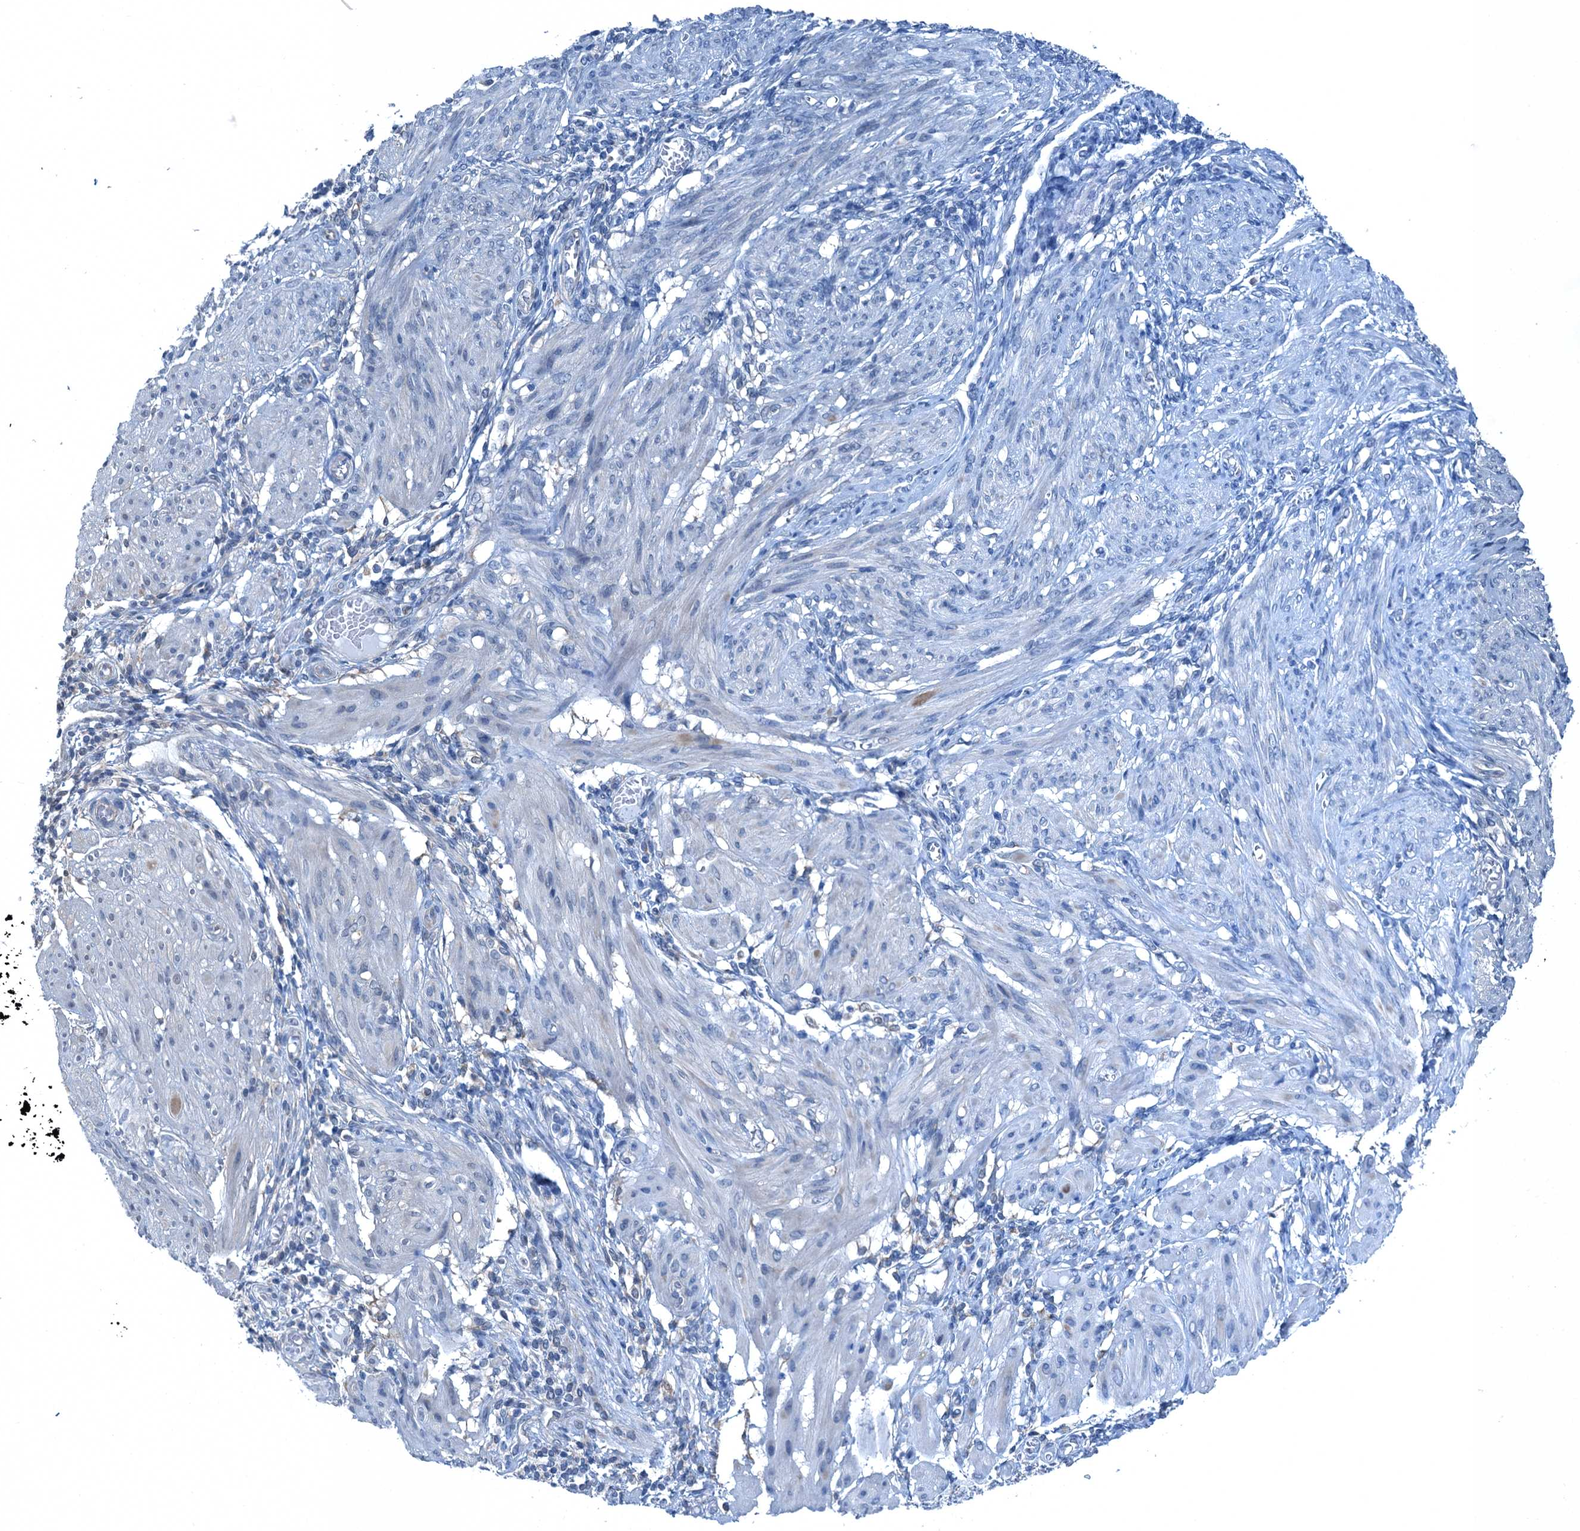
{"staining": {"intensity": "weak", "quantity": "<25%", "location": "nuclear"}, "tissue": "smooth muscle", "cell_type": "Smooth muscle cells", "image_type": "normal", "snomed": [{"axis": "morphology", "description": "Normal tissue, NOS"}, {"axis": "topography", "description": "Smooth muscle"}], "caption": "An IHC micrograph of unremarkable smooth muscle is shown. There is no staining in smooth muscle cells of smooth muscle.", "gene": "RNH1", "patient": {"sex": "female", "age": 39}}